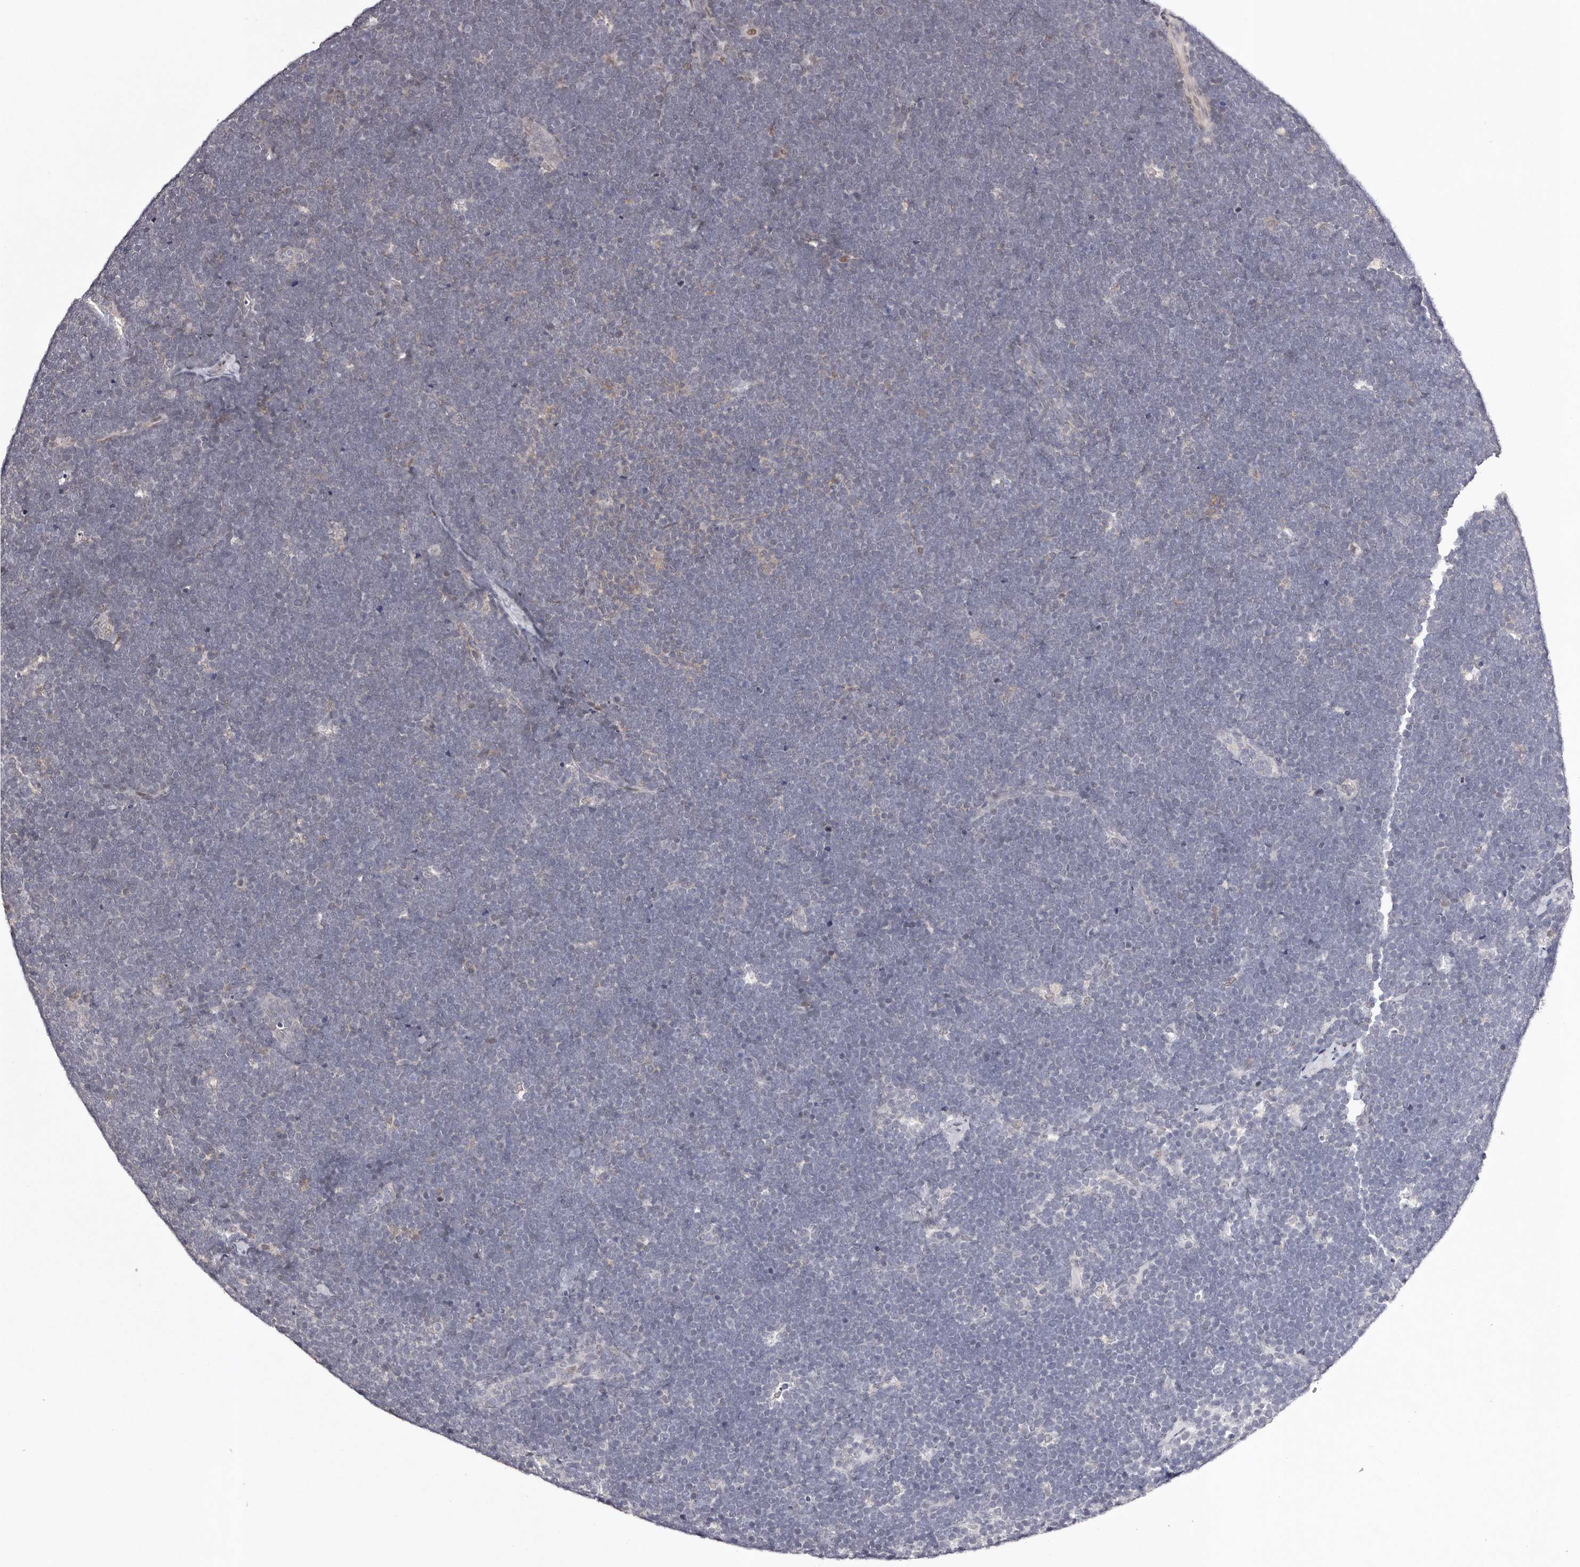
{"staining": {"intensity": "negative", "quantity": "none", "location": "none"}, "tissue": "lymphoma", "cell_type": "Tumor cells", "image_type": "cancer", "snomed": [{"axis": "morphology", "description": "Malignant lymphoma, non-Hodgkin's type, High grade"}, {"axis": "topography", "description": "Lymph node"}], "caption": "This image is of high-grade malignant lymphoma, non-Hodgkin's type stained with IHC to label a protein in brown with the nuclei are counter-stained blue. There is no positivity in tumor cells.", "gene": "FBXO5", "patient": {"sex": "male", "age": 13}}